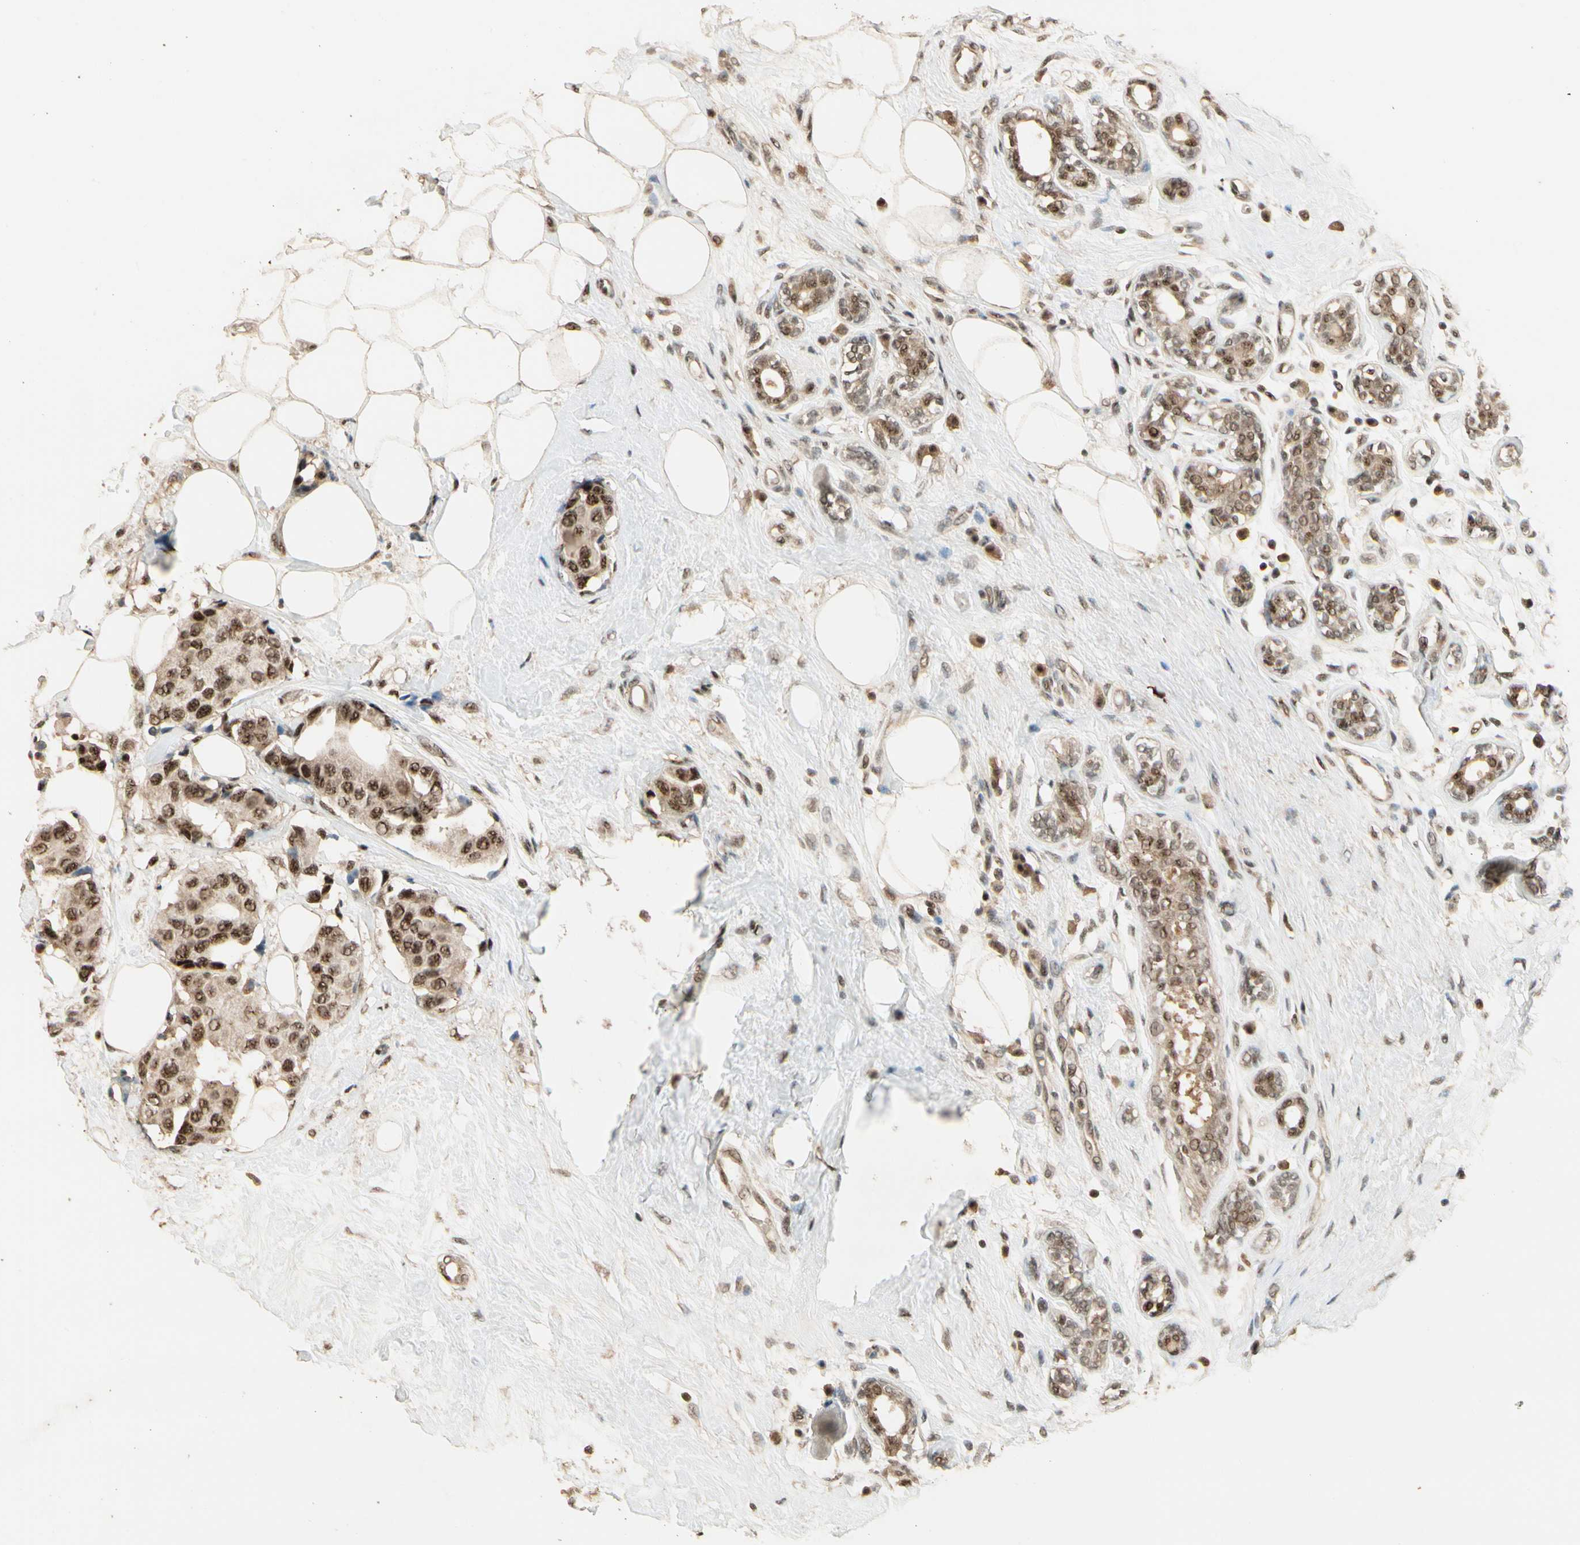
{"staining": {"intensity": "moderate", "quantity": ">75%", "location": "cytoplasmic/membranous,nuclear"}, "tissue": "breast cancer", "cell_type": "Tumor cells", "image_type": "cancer", "snomed": [{"axis": "morphology", "description": "Normal tissue, NOS"}, {"axis": "morphology", "description": "Duct carcinoma"}, {"axis": "topography", "description": "Breast"}], "caption": "Breast cancer was stained to show a protein in brown. There is medium levels of moderate cytoplasmic/membranous and nuclear positivity in about >75% of tumor cells. The staining is performed using DAB (3,3'-diaminobenzidine) brown chromogen to label protein expression. The nuclei are counter-stained blue using hematoxylin.", "gene": "RBM25", "patient": {"sex": "female", "age": 39}}